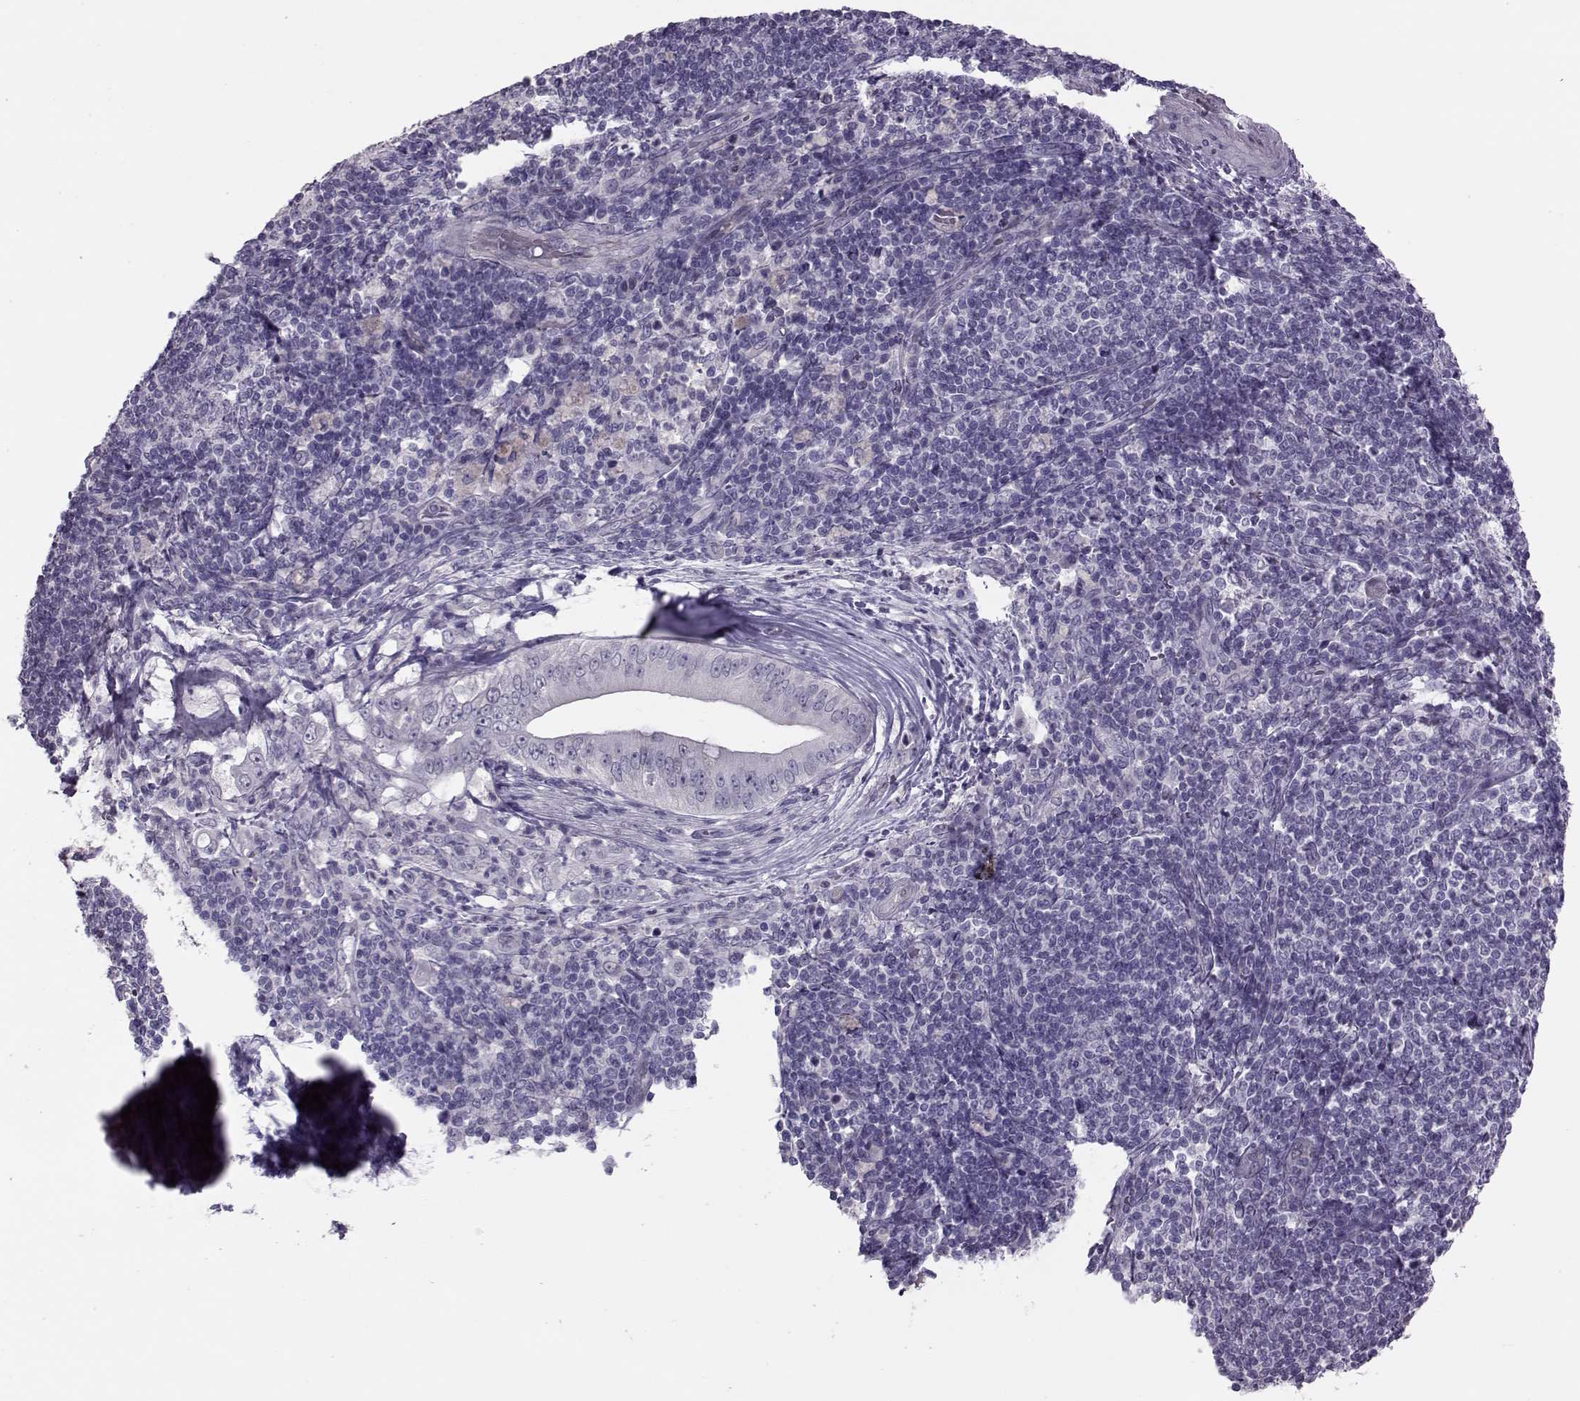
{"staining": {"intensity": "negative", "quantity": "none", "location": "none"}, "tissue": "pancreatic cancer", "cell_type": "Tumor cells", "image_type": "cancer", "snomed": [{"axis": "morphology", "description": "Adenocarcinoma, NOS"}, {"axis": "topography", "description": "Pancreas"}], "caption": "Pancreatic adenocarcinoma was stained to show a protein in brown. There is no significant positivity in tumor cells.", "gene": "ASRGL1", "patient": {"sex": "male", "age": 71}}